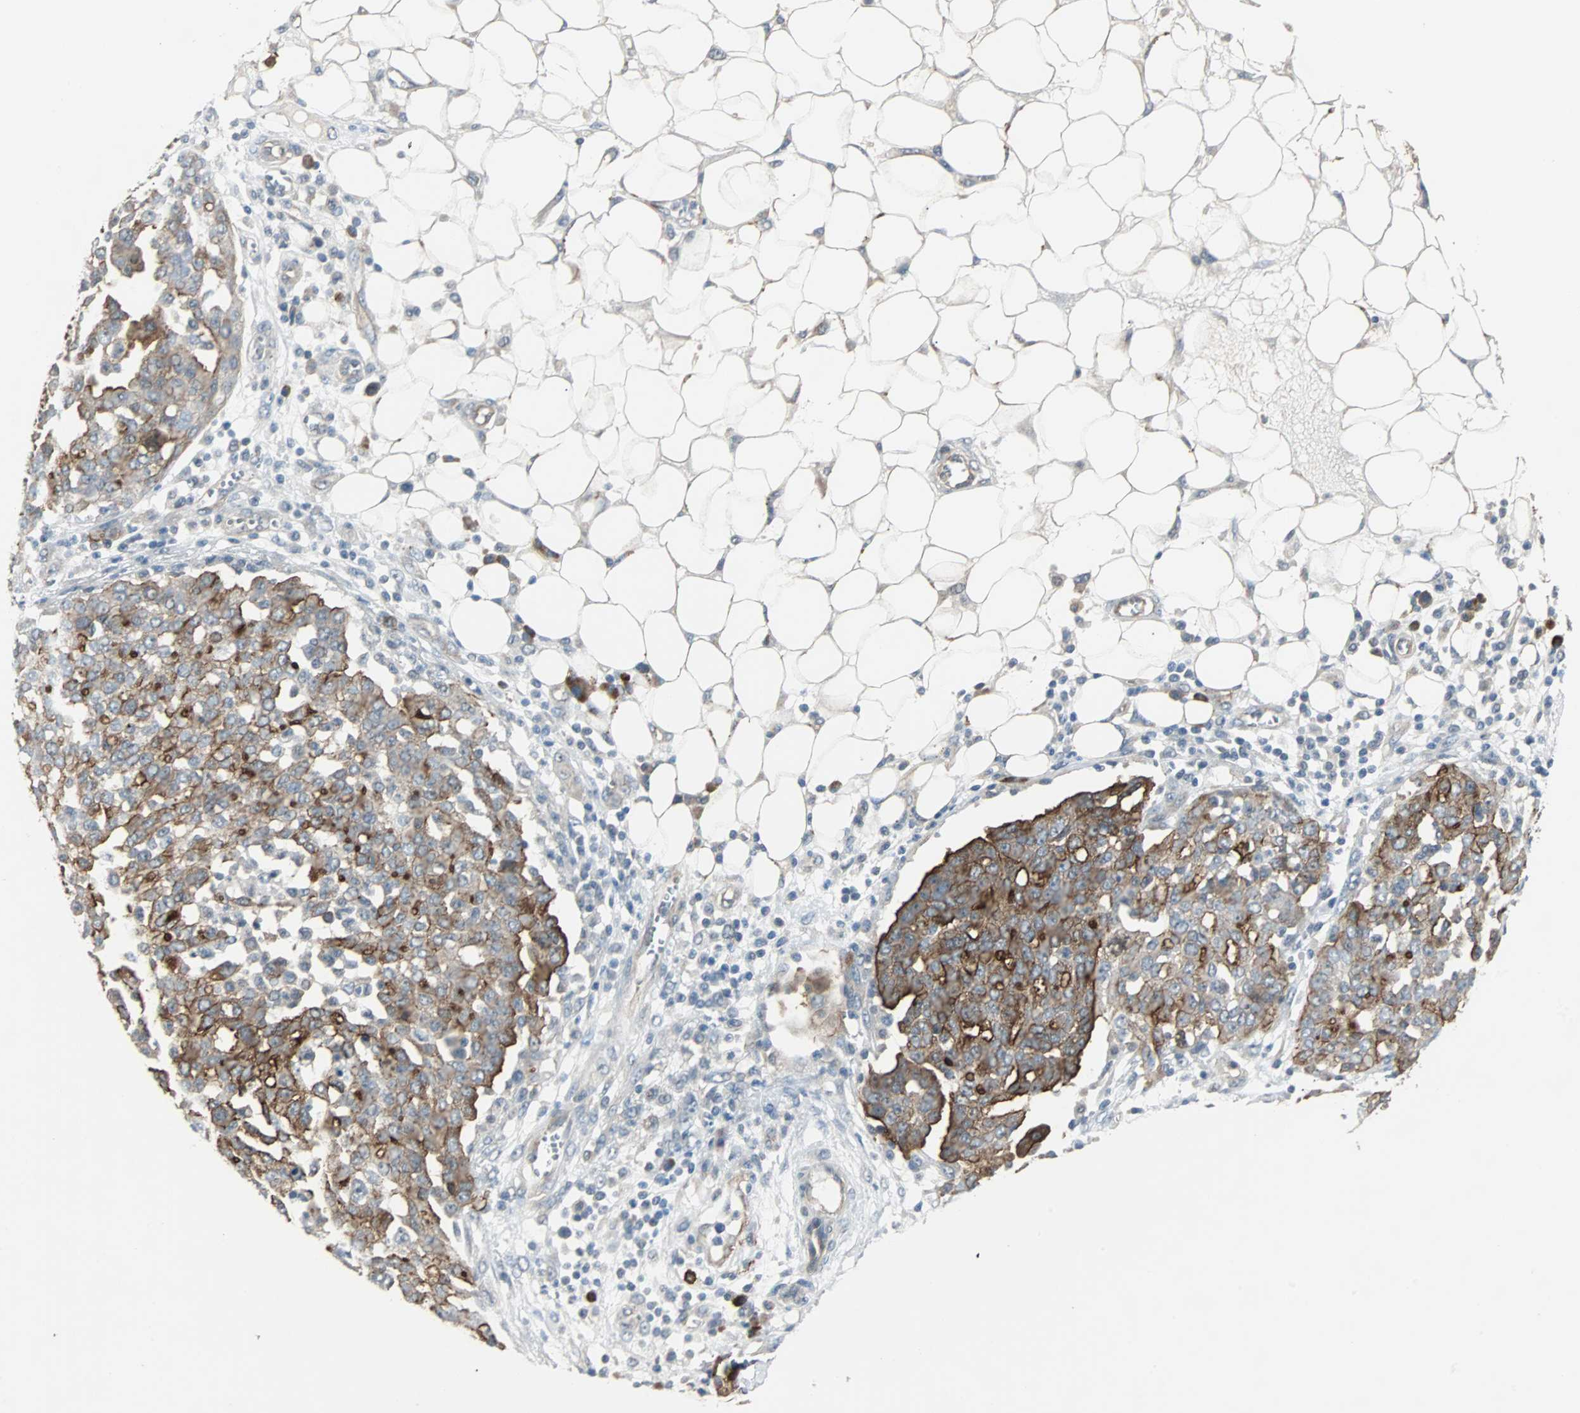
{"staining": {"intensity": "moderate", "quantity": ">75%", "location": "cytoplasmic/membranous"}, "tissue": "ovarian cancer", "cell_type": "Tumor cells", "image_type": "cancer", "snomed": [{"axis": "morphology", "description": "Cystadenocarcinoma, serous, NOS"}, {"axis": "topography", "description": "Soft tissue"}, {"axis": "topography", "description": "Ovary"}], "caption": "Ovarian cancer stained for a protein (brown) demonstrates moderate cytoplasmic/membranous positive positivity in approximately >75% of tumor cells.", "gene": "CMC2", "patient": {"sex": "female", "age": 57}}